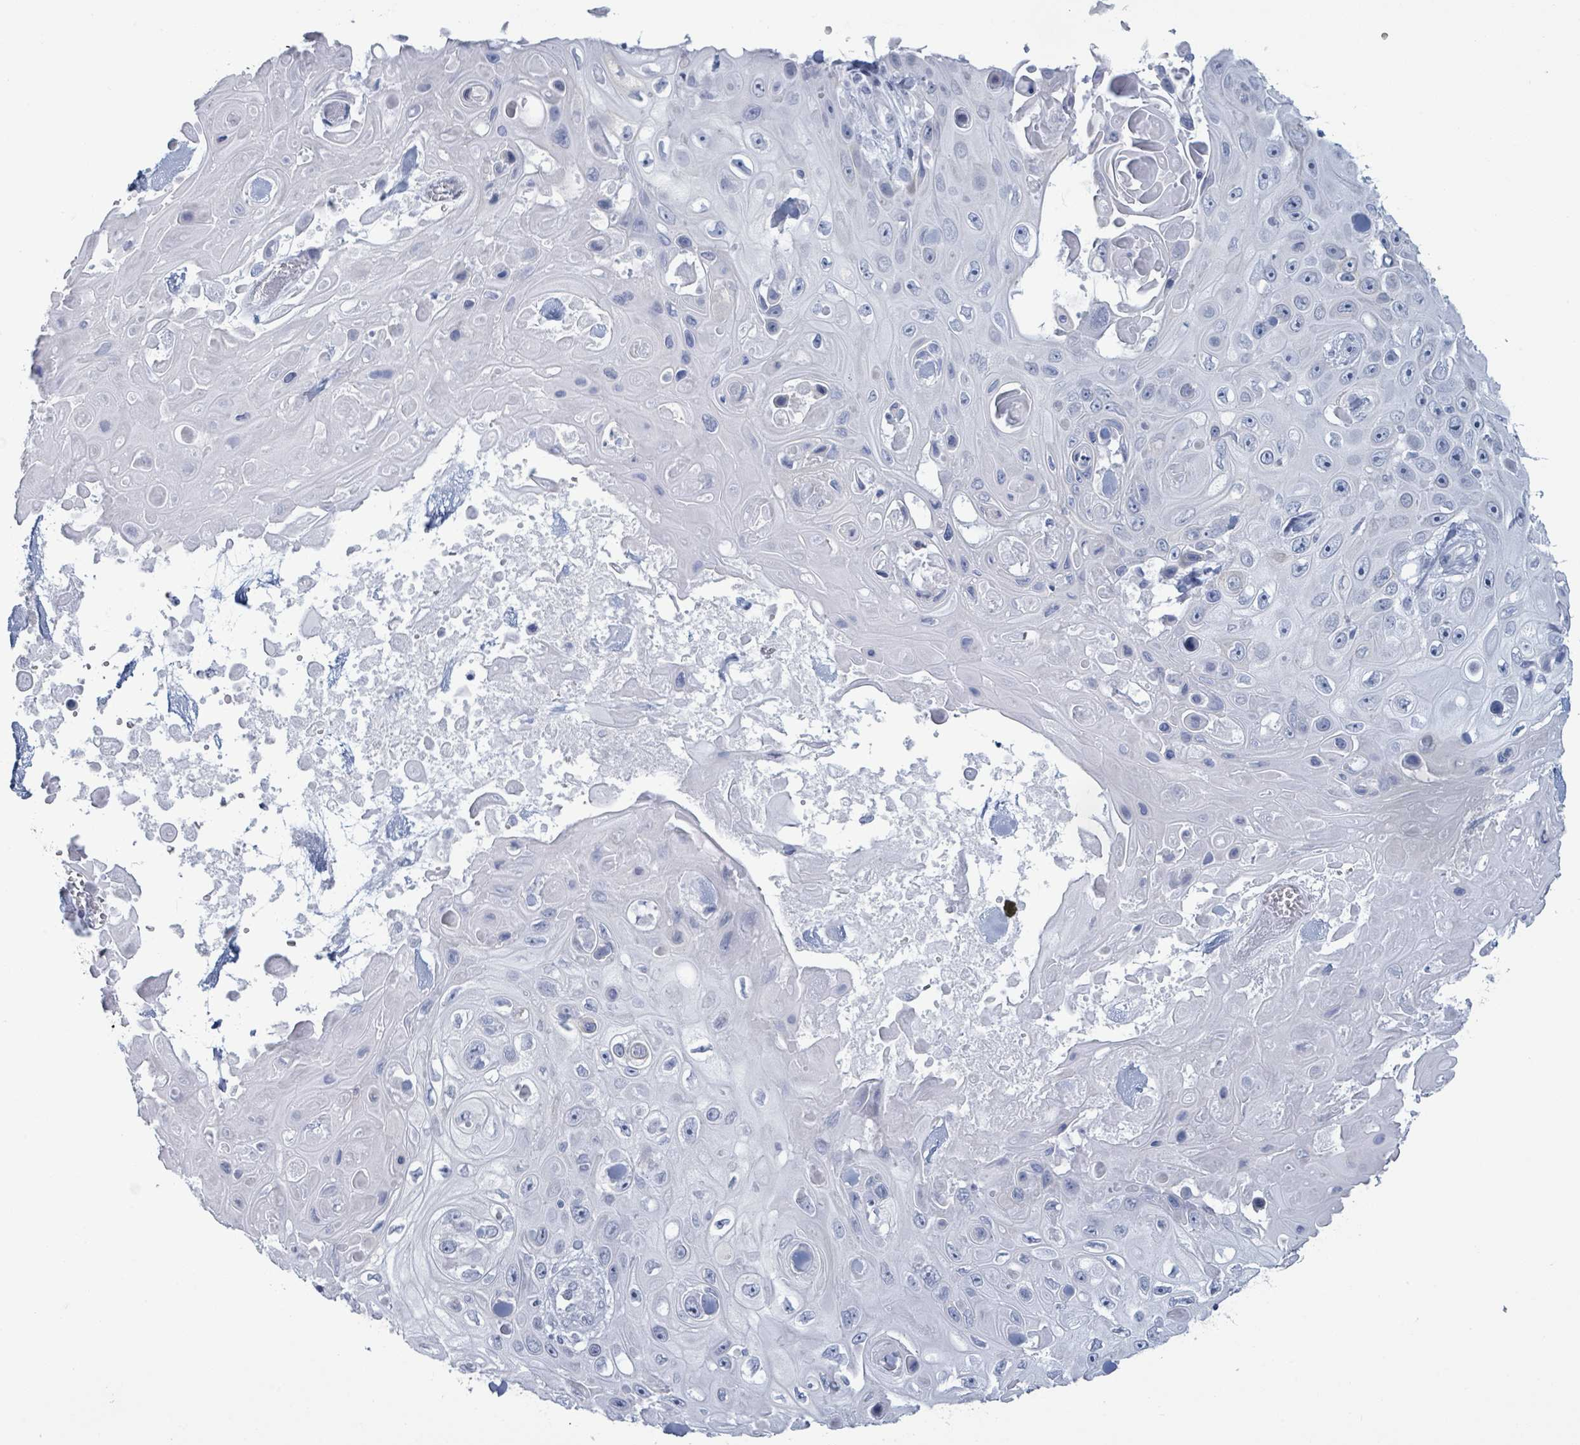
{"staining": {"intensity": "negative", "quantity": "none", "location": "none"}, "tissue": "skin cancer", "cell_type": "Tumor cells", "image_type": "cancer", "snomed": [{"axis": "morphology", "description": "Squamous cell carcinoma, NOS"}, {"axis": "topography", "description": "Skin"}], "caption": "The immunohistochemistry image has no significant positivity in tumor cells of skin cancer tissue. (Stains: DAB immunohistochemistry with hematoxylin counter stain, Microscopy: brightfield microscopy at high magnification).", "gene": "KRT8", "patient": {"sex": "male", "age": 82}}